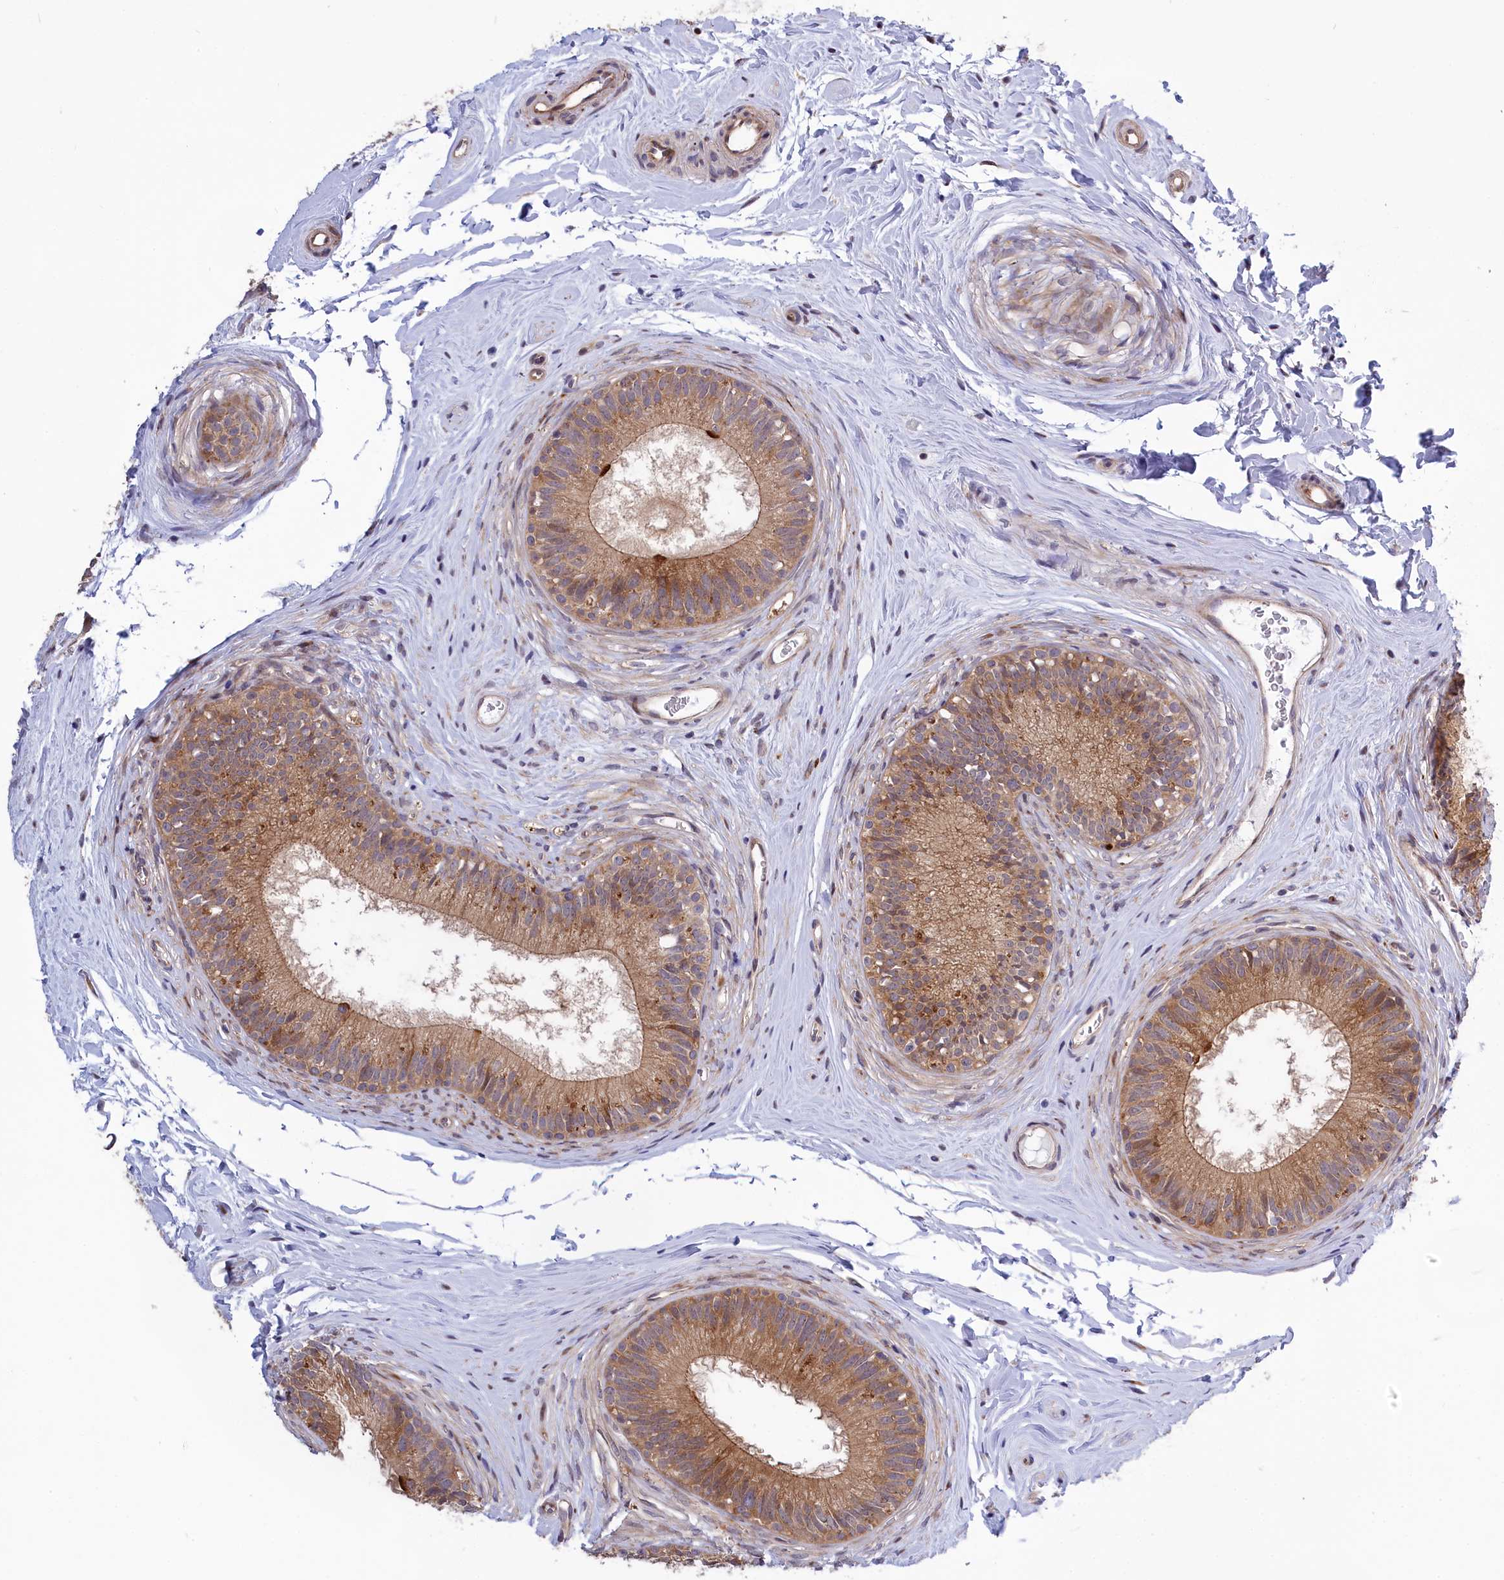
{"staining": {"intensity": "moderate", "quantity": ">75%", "location": "cytoplasmic/membranous,nuclear"}, "tissue": "epididymis", "cell_type": "Glandular cells", "image_type": "normal", "snomed": [{"axis": "morphology", "description": "Normal tissue, NOS"}, {"axis": "topography", "description": "Epididymis"}], "caption": "This micrograph demonstrates immunohistochemistry staining of normal human epididymis, with medium moderate cytoplasmic/membranous,nuclear staining in approximately >75% of glandular cells.", "gene": "DDX60L", "patient": {"sex": "male", "age": 33}}